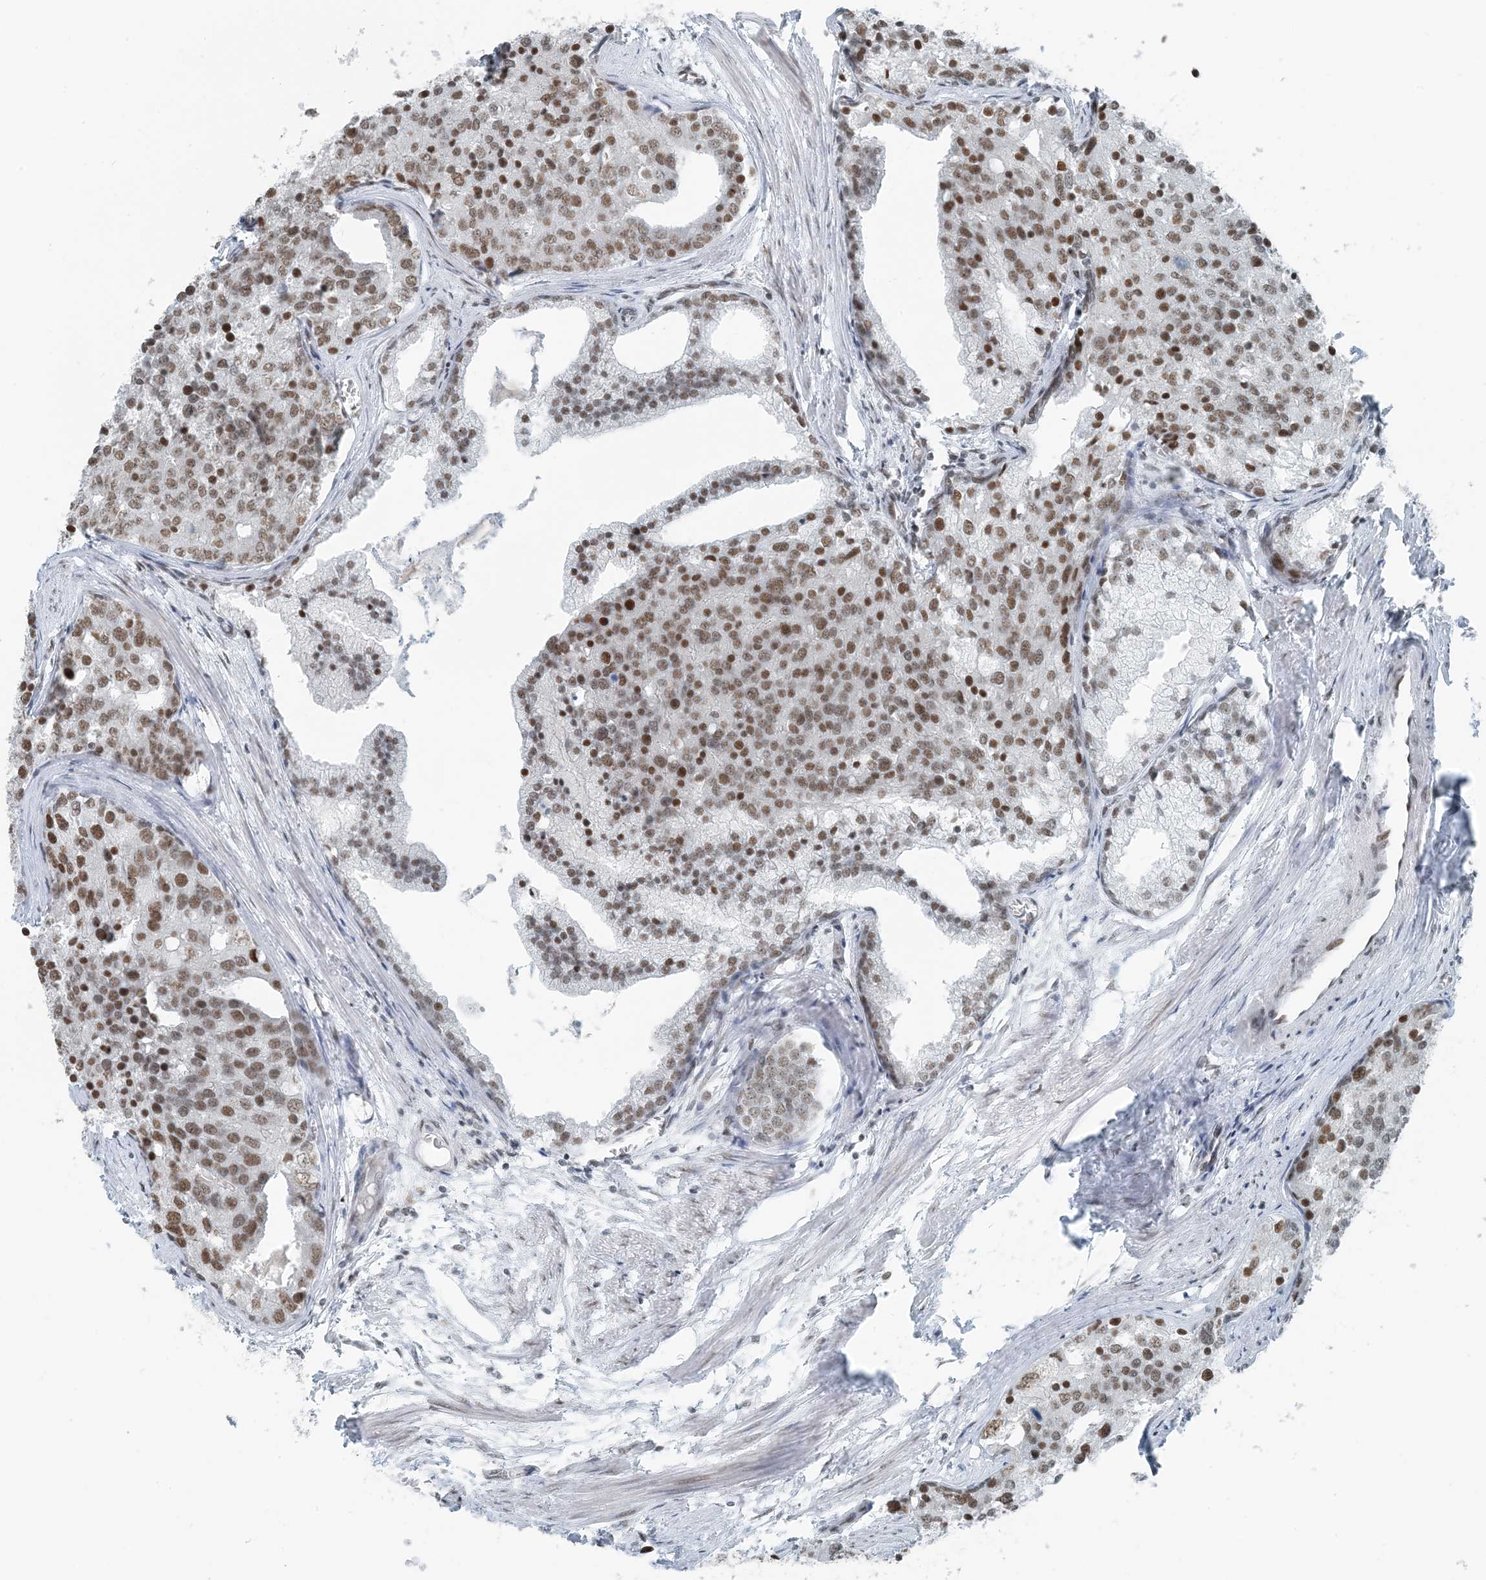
{"staining": {"intensity": "moderate", "quantity": ">75%", "location": "nuclear"}, "tissue": "prostate cancer", "cell_type": "Tumor cells", "image_type": "cancer", "snomed": [{"axis": "morphology", "description": "Adenocarcinoma, High grade"}, {"axis": "topography", "description": "Prostate"}], "caption": "About >75% of tumor cells in human prostate cancer (high-grade adenocarcinoma) show moderate nuclear protein staining as visualized by brown immunohistochemical staining.", "gene": "ZNF500", "patient": {"sex": "male", "age": 50}}